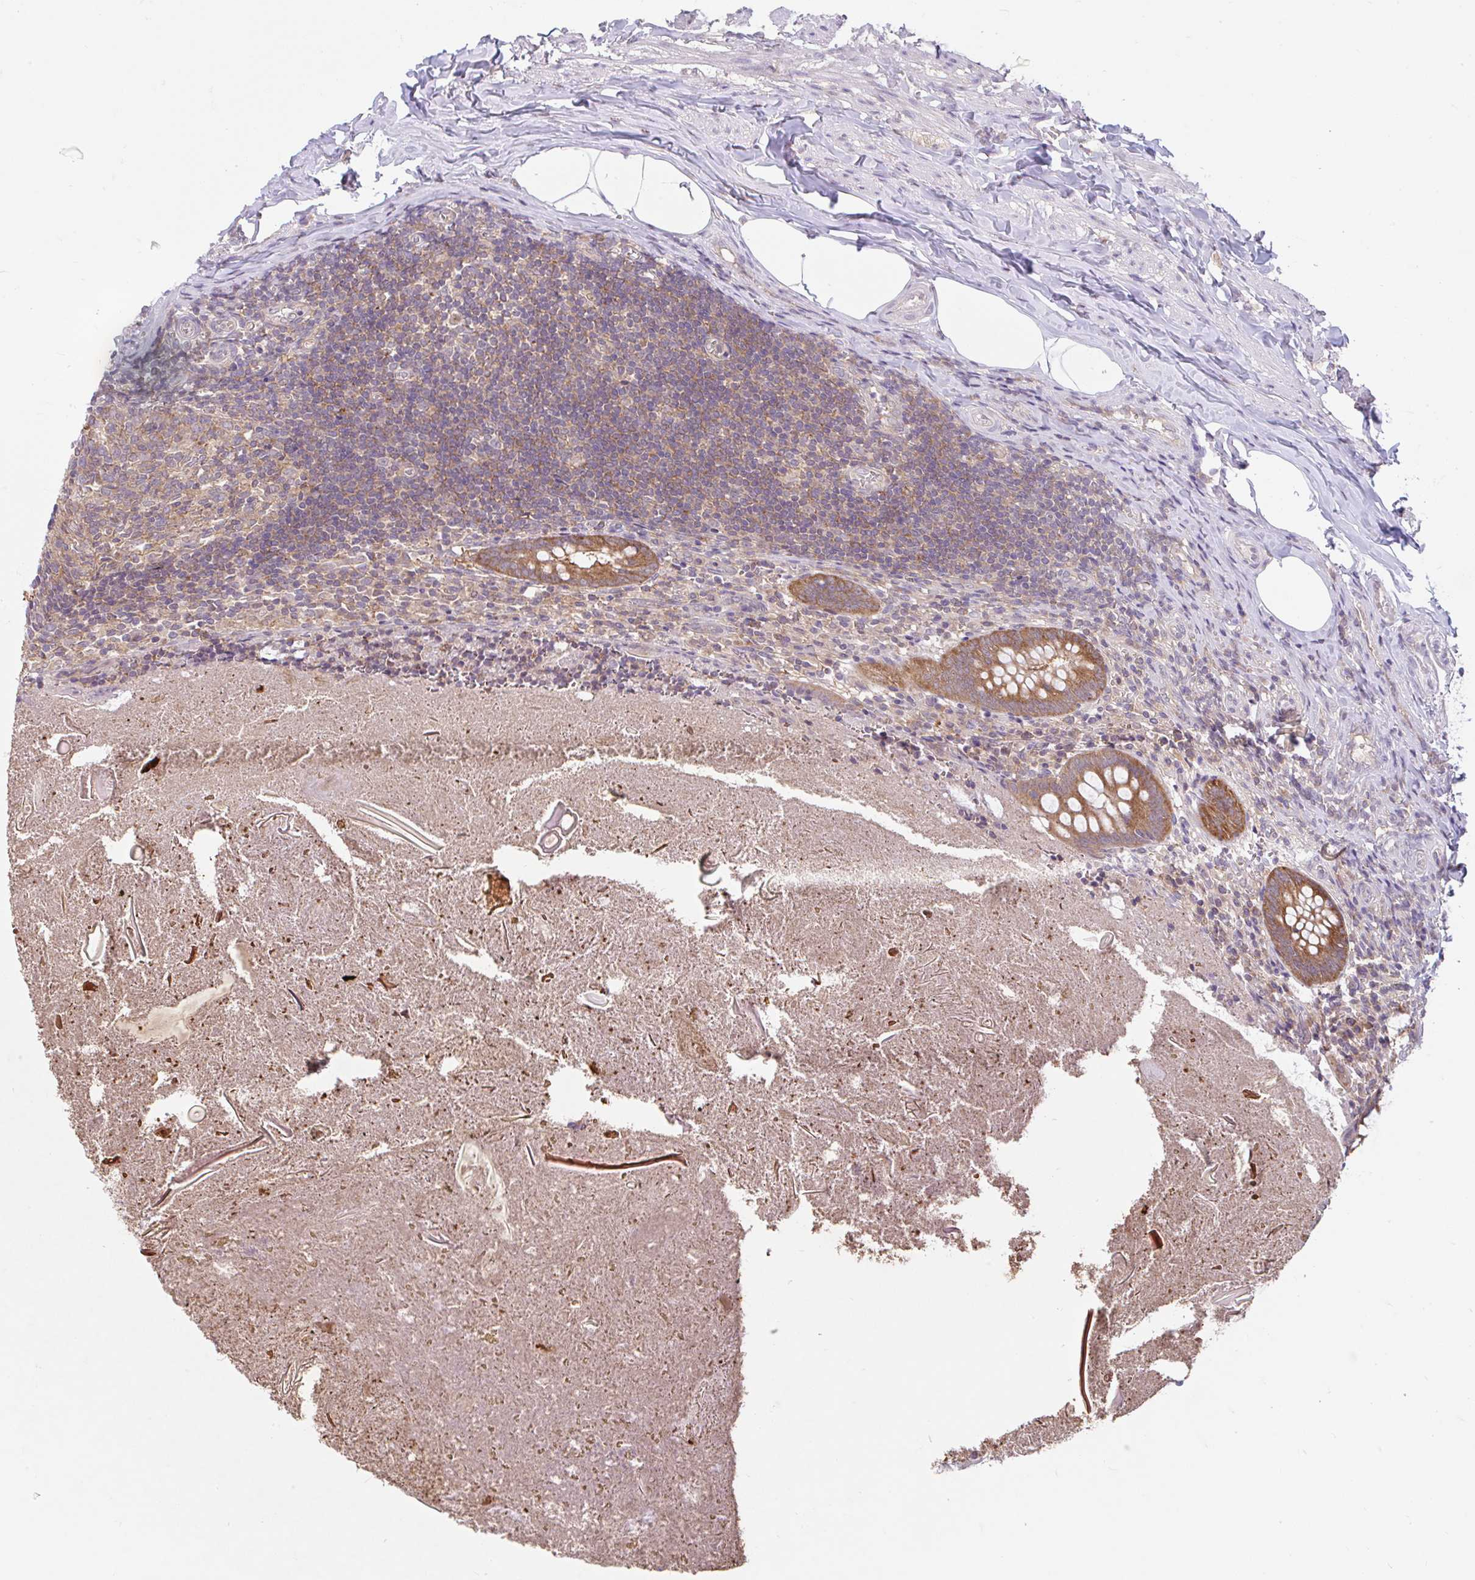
{"staining": {"intensity": "moderate", "quantity": ">75%", "location": "cytoplasmic/membranous"}, "tissue": "appendix", "cell_type": "Glandular cells", "image_type": "normal", "snomed": [{"axis": "morphology", "description": "Normal tissue, NOS"}, {"axis": "topography", "description": "Appendix"}], "caption": "Immunohistochemical staining of benign appendix exhibits >75% levels of moderate cytoplasmic/membranous protein positivity in about >75% of glandular cells. The staining was performed using DAB (3,3'-diaminobenzidine) to visualize the protein expression in brown, while the nuclei were stained in blue with hematoxylin (Magnification: 20x).", "gene": "RALBP1", "patient": {"sex": "female", "age": 17}}